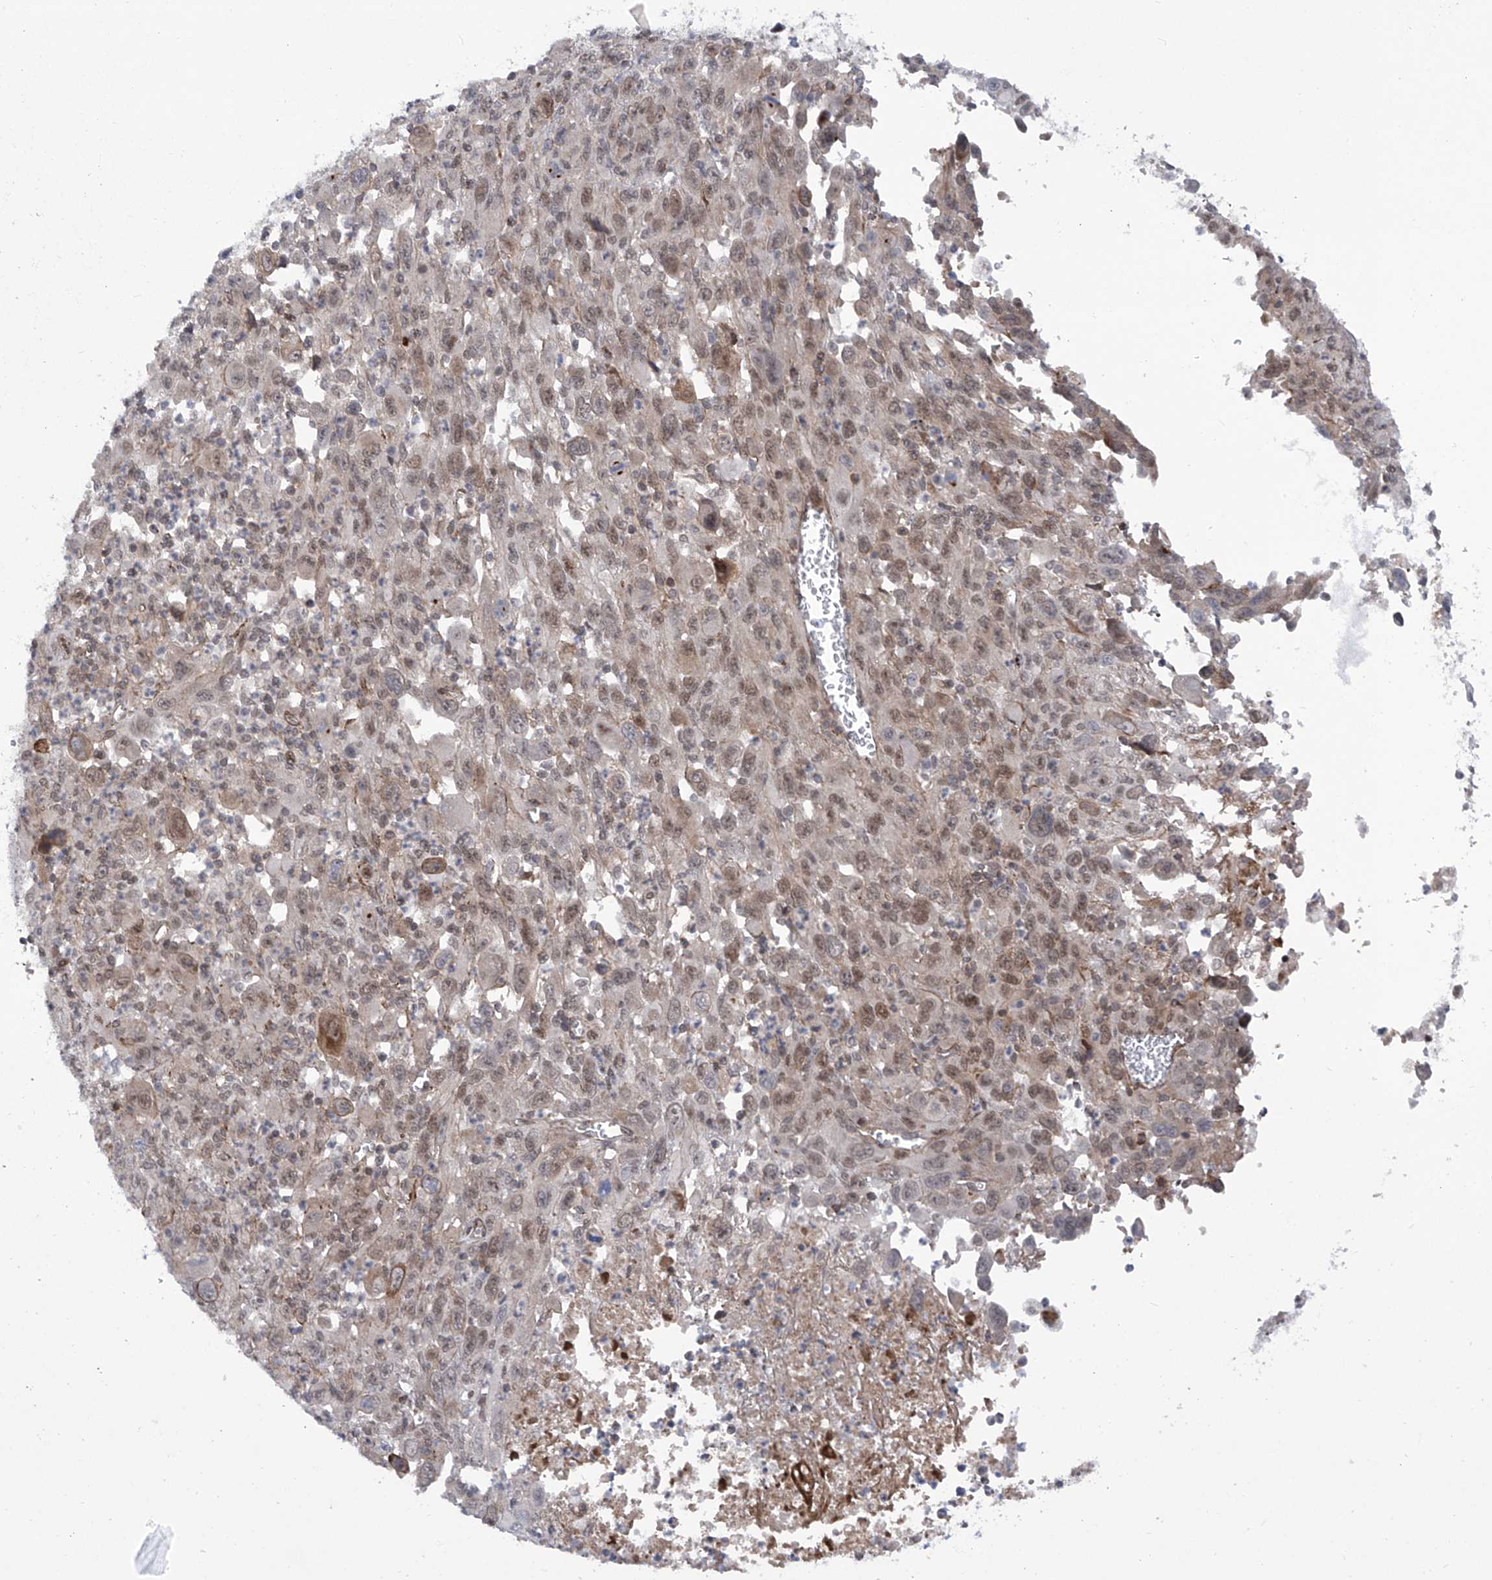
{"staining": {"intensity": "moderate", "quantity": "<25%", "location": "cytoplasmic/membranous,nuclear"}, "tissue": "melanoma", "cell_type": "Tumor cells", "image_type": "cancer", "snomed": [{"axis": "morphology", "description": "Malignant melanoma, Metastatic site"}, {"axis": "topography", "description": "Skin"}], "caption": "Malignant melanoma (metastatic site) stained for a protein reveals moderate cytoplasmic/membranous and nuclear positivity in tumor cells.", "gene": "CEP290", "patient": {"sex": "female", "age": 56}}